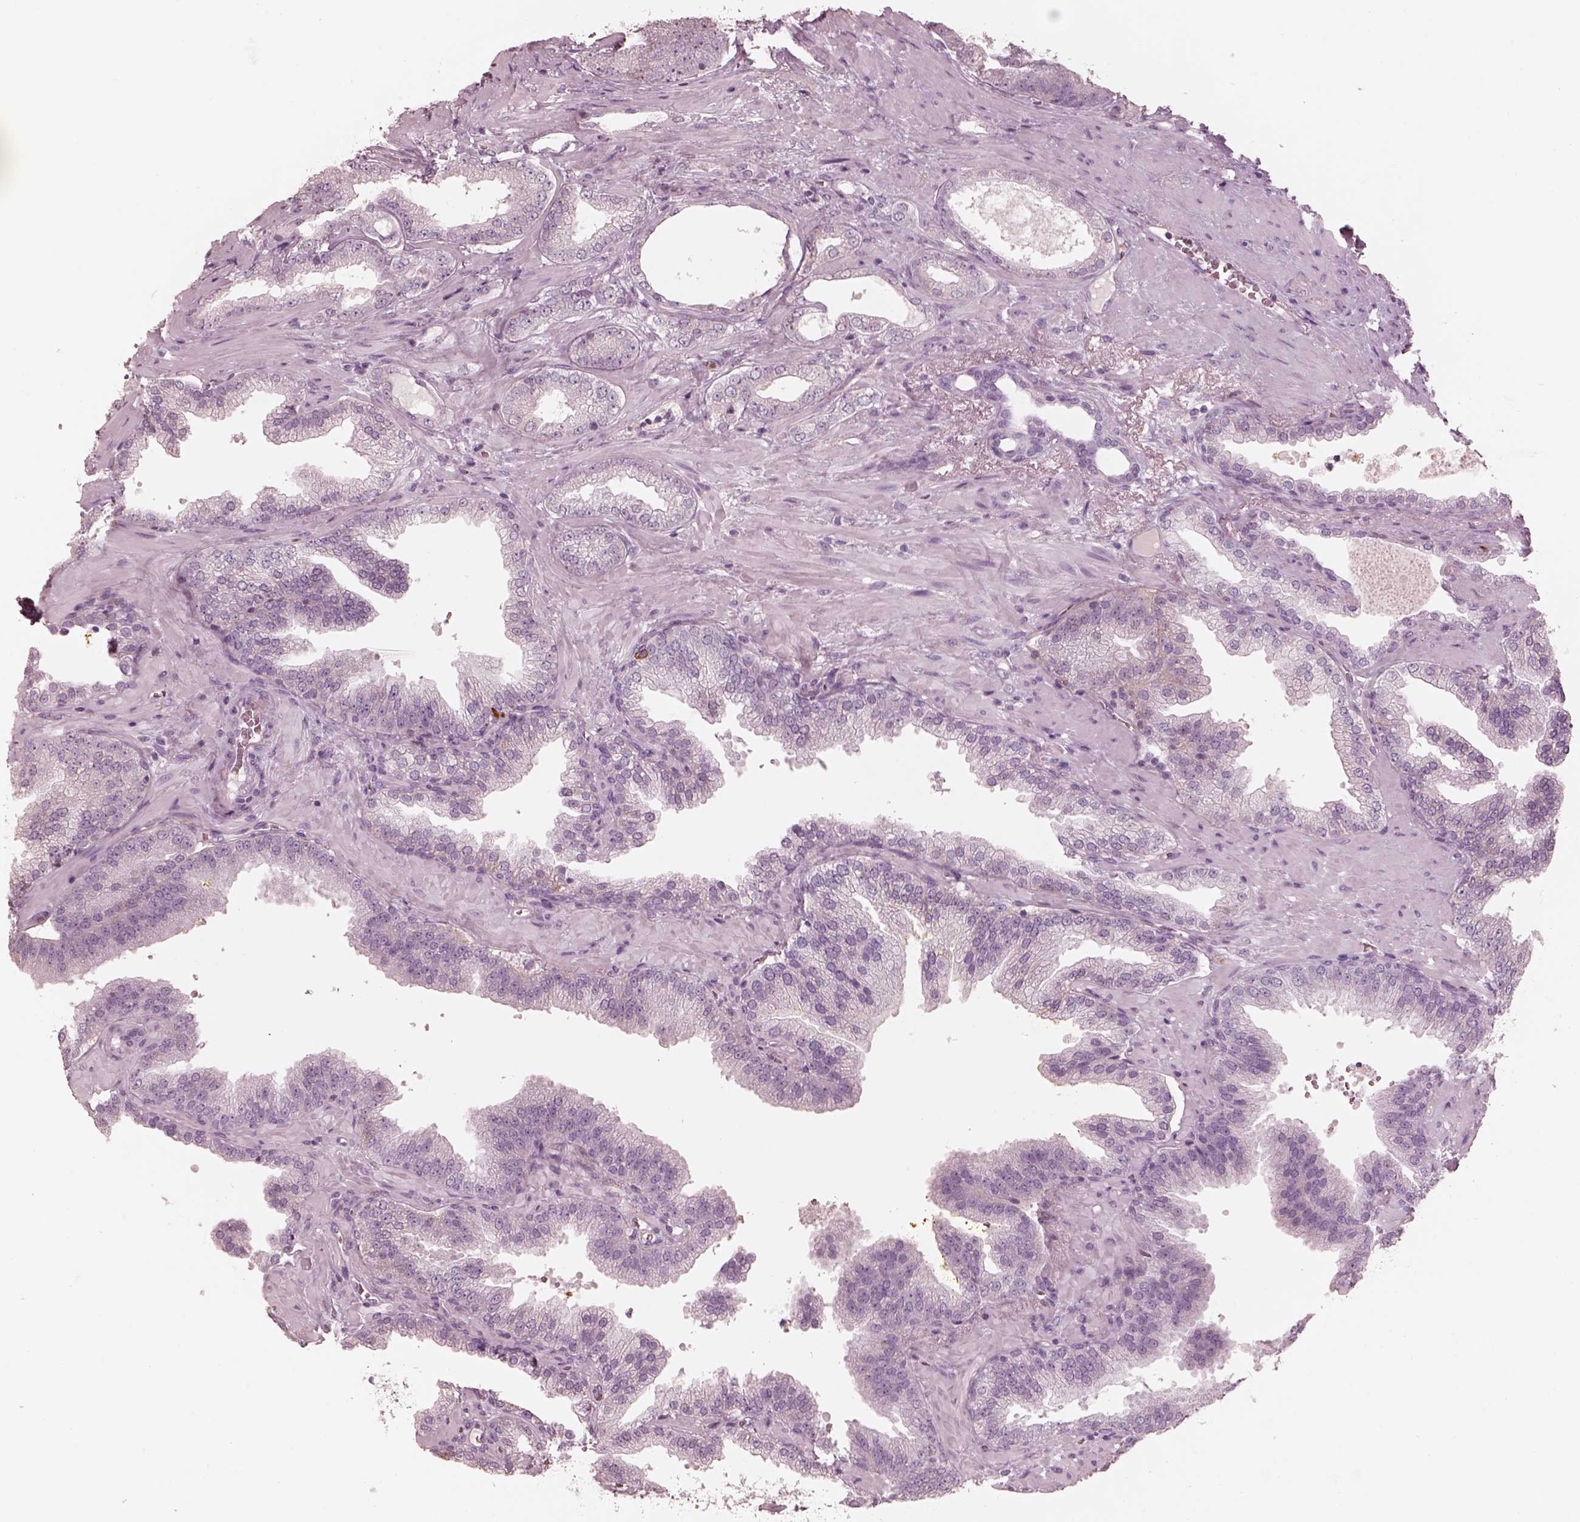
{"staining": {"intensity": "negative", "quantity": "none", "location": "none"}, "tissue": "prostate cancer", "cell_type": "Tumor cells", "image_type": "cancer", "snomed": [{"axis": "morphology", "description": "Adenocarcinoma, NOS"}, {"axis": "topography", "description": "Prostate"}], "caption": "Tumor cells show no significant expression in adenocarcinoma (prostate). (DAB (3,3'-diaminobenzidine) IHC visualized using brightfield microscopy, high magnification).", "gene": "GPRIN1", "patient": {"sex": "male", "age": 63}}